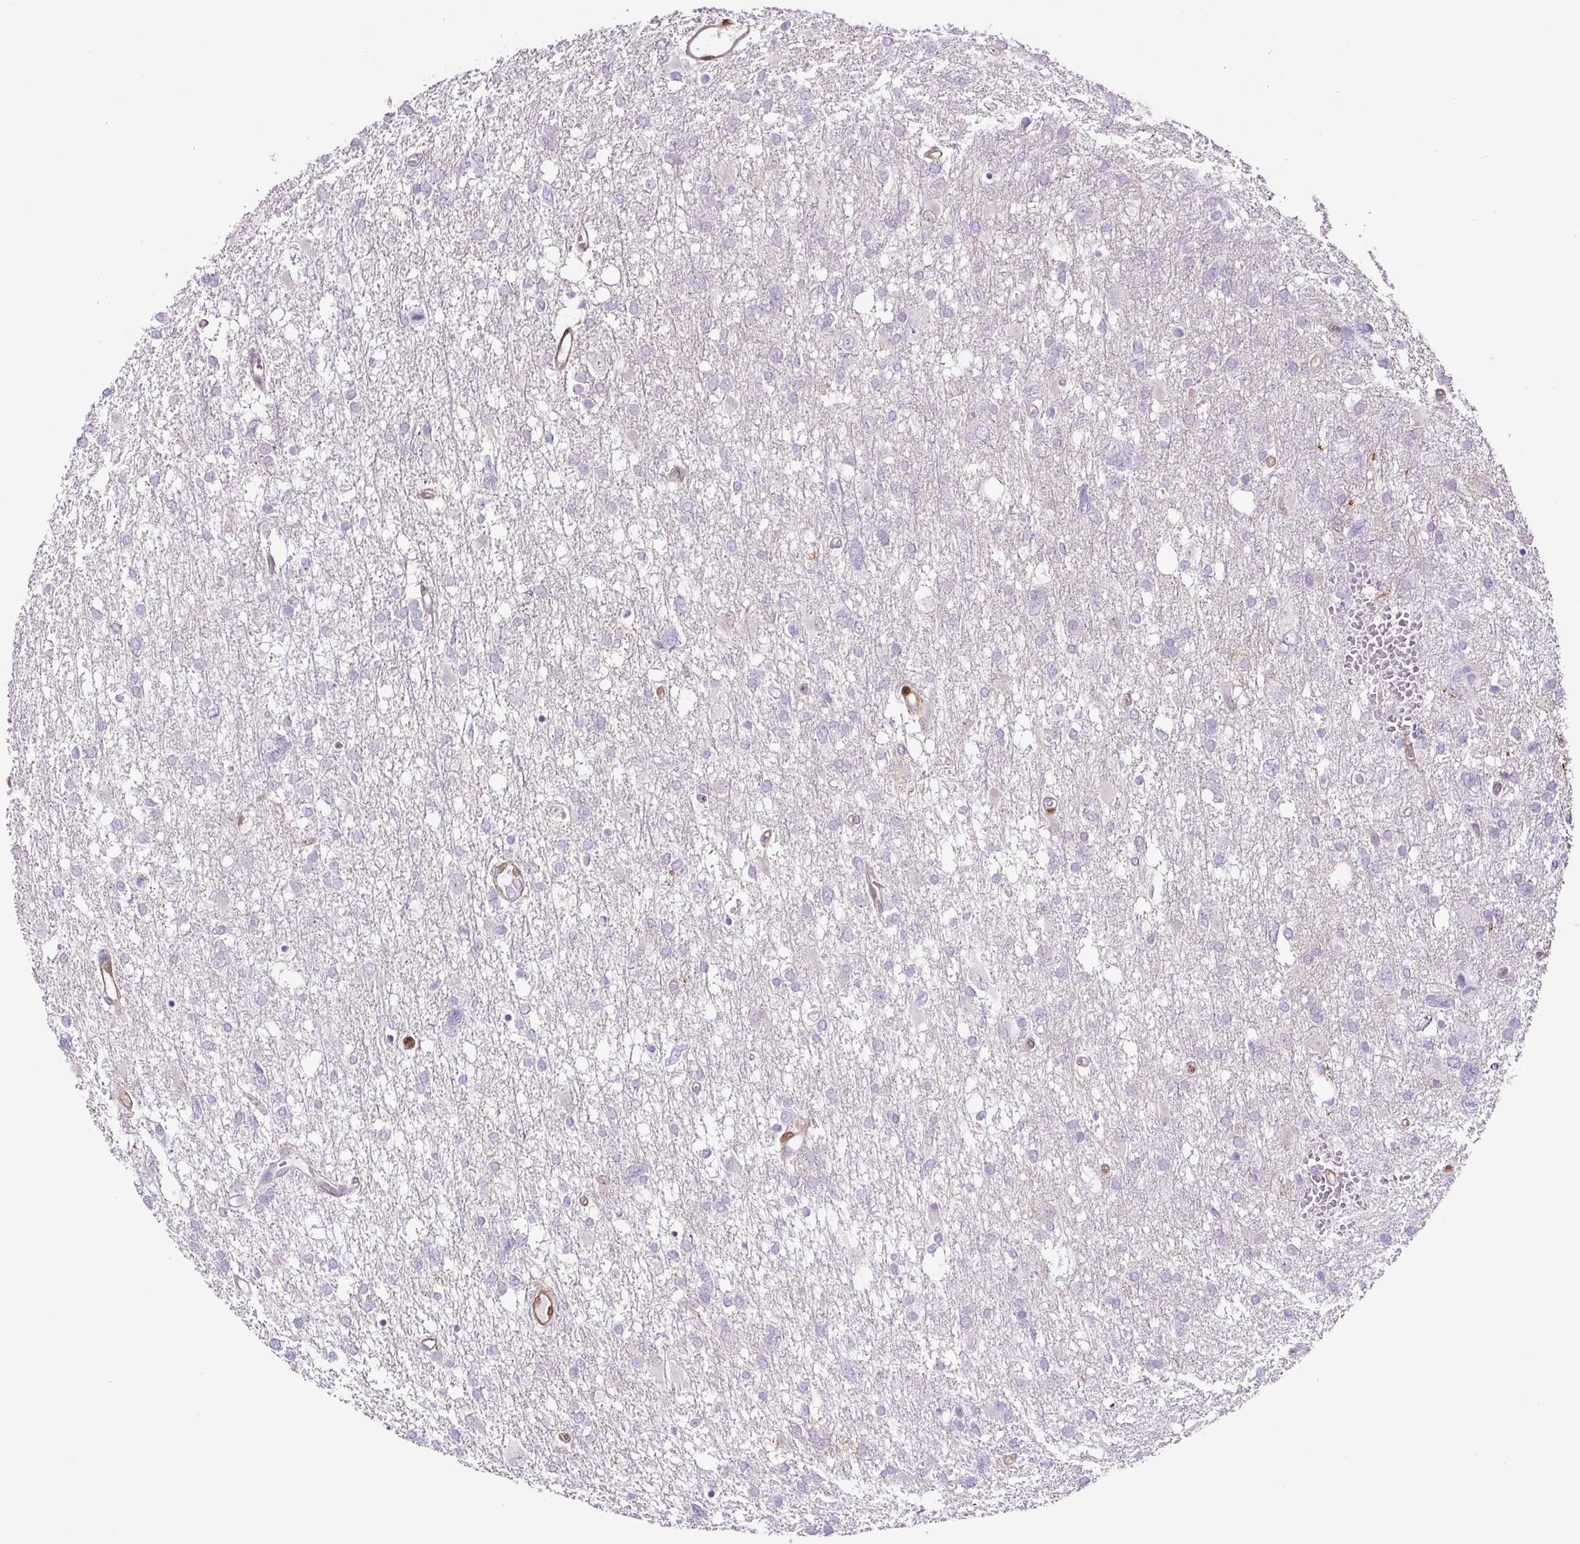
{"staining": {"intensity": "negative", "quantity": "none", "location": "none"}, "tissue": "glioma", "cell_type": "Tumor cells", "image_type": "cancer", "snomed": [{"axis": "morphology", "description": "Glioma, malignant, High grade"}, {"axis": "topography", "description": "Brain"}], "caption": "This micrograph is of high-grade glioma (malignant) stained with IHC to label a protein in brown with the nuclei are counter-stained blue. There is no staining in tumor cells.", "gene": "ANXA1", "patient": {"sex": "male", "age": 61}}